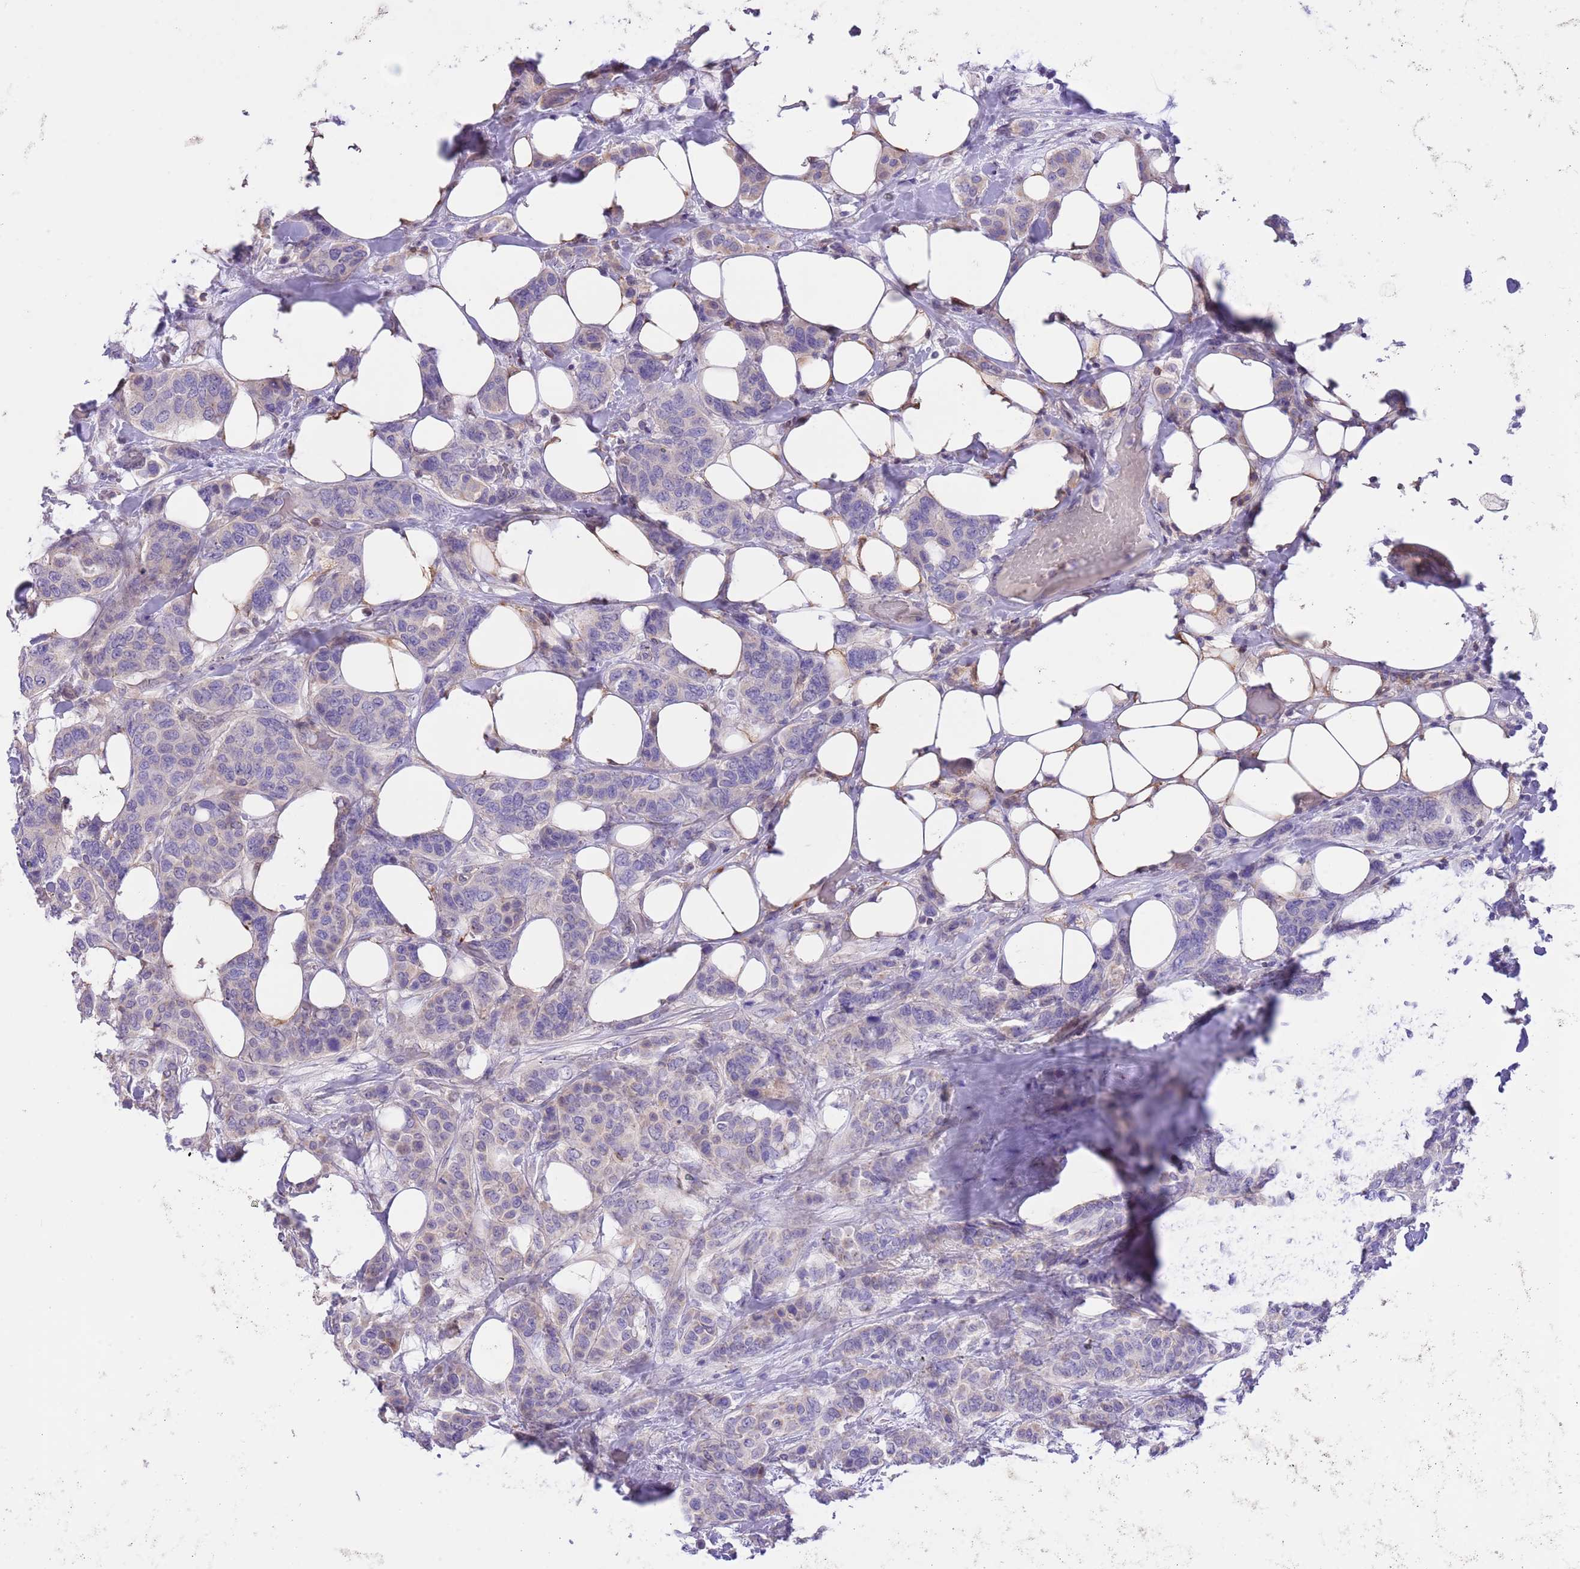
{"staining": {"intensity": "weak", "quantity": "<25%", "location": "cytoplasmic/membranous"}, "tissue": "breast cancer", "cell_type": "Tumor cells", "image_type": "cancer", "snomed": [{"axis": "morphology", "description": "Lobular carcinoma"}, {"axis": "topography", "description": "Breast"}], "caption": "Immunohistochemistry of human breast lobular carcinoma reveals no expression in tumor cells.", "gene": "PRR32", "patient": {"sex": "female", "age": 51}}